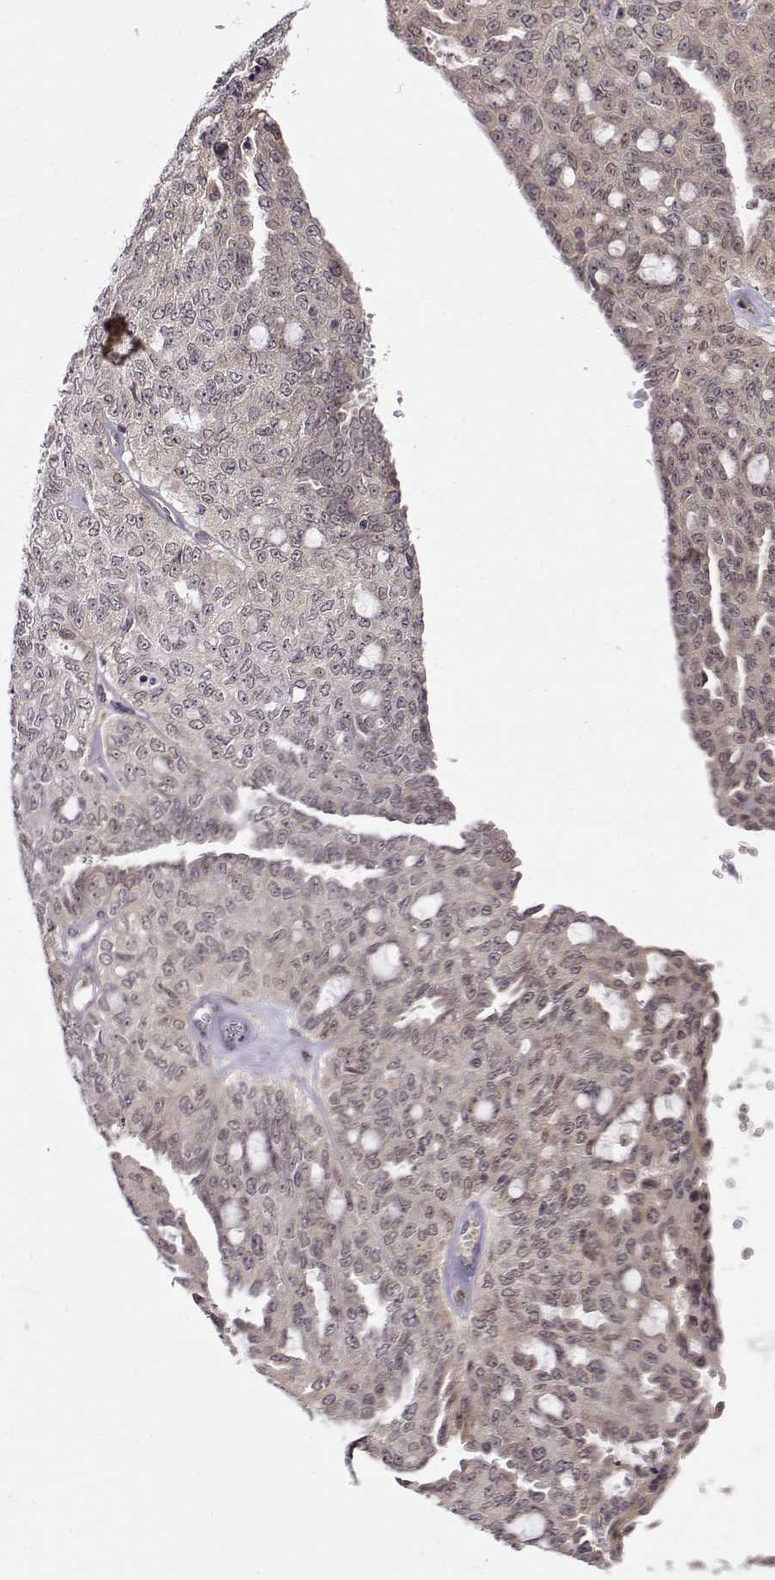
{"staining": {"intensity": "negative", "quantity": "none", "location": "none"}, "tissue": "ovarian cancer", "cell_type": "Tumor cells", "image_type": "cancer", "snomed": [{"axis": "morphology", "description": "Cystadenocarcinoma, serous, NOS"}, {"axis": "topography", "description": "Ovary"}], "caption": "There is no significant expression in tumor cells of ovarian cancer (serous cystadenocarcinoma). (Stains: DAB (3,3'-diaminobenzidine) immunohistochemistry (IHC) with hematoxylin counter stain, Microscopy: brightfield microscopy at high magnification).", "gene": "ERGIC2", "patient": {"sex": "female", "age": 71}}